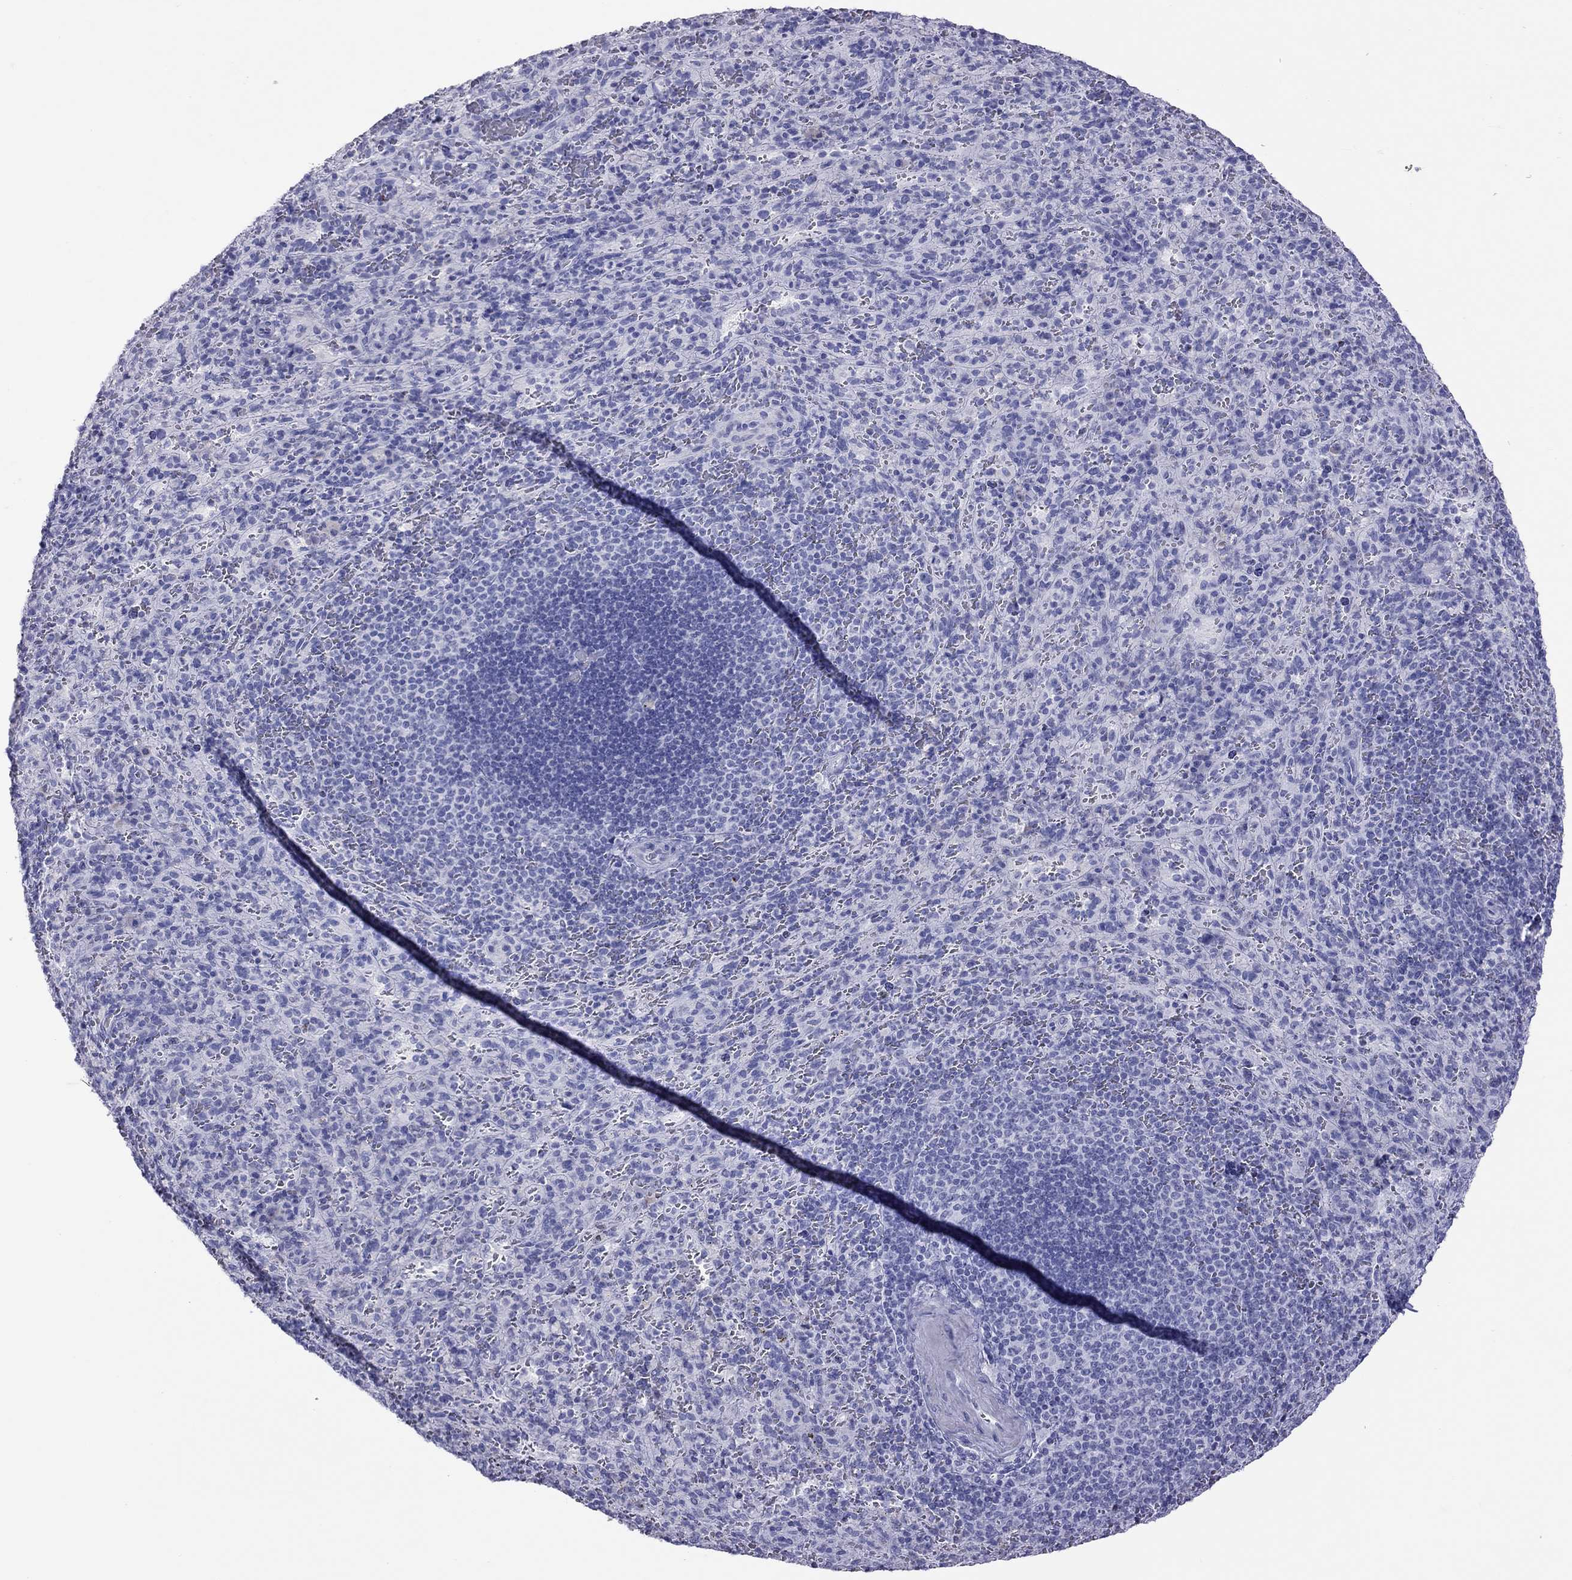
{"staining": {"intensity": "negative", "quantity": "none", "location": "none"}, "tissue": "spleen", "cell_type": "Cells in red pulp", "image_type": "normal", "snomed": [{"axis": "morphology", "description": "Normal tissue, NOS"}, {"axis": "topography", "description": "Spleen"}], "caption": "The photomicrograph exhibits no staining of cells in red pulp in benign spleen.", "gene": "STAG3", "patient": {"sex": "male", "age": 57}}